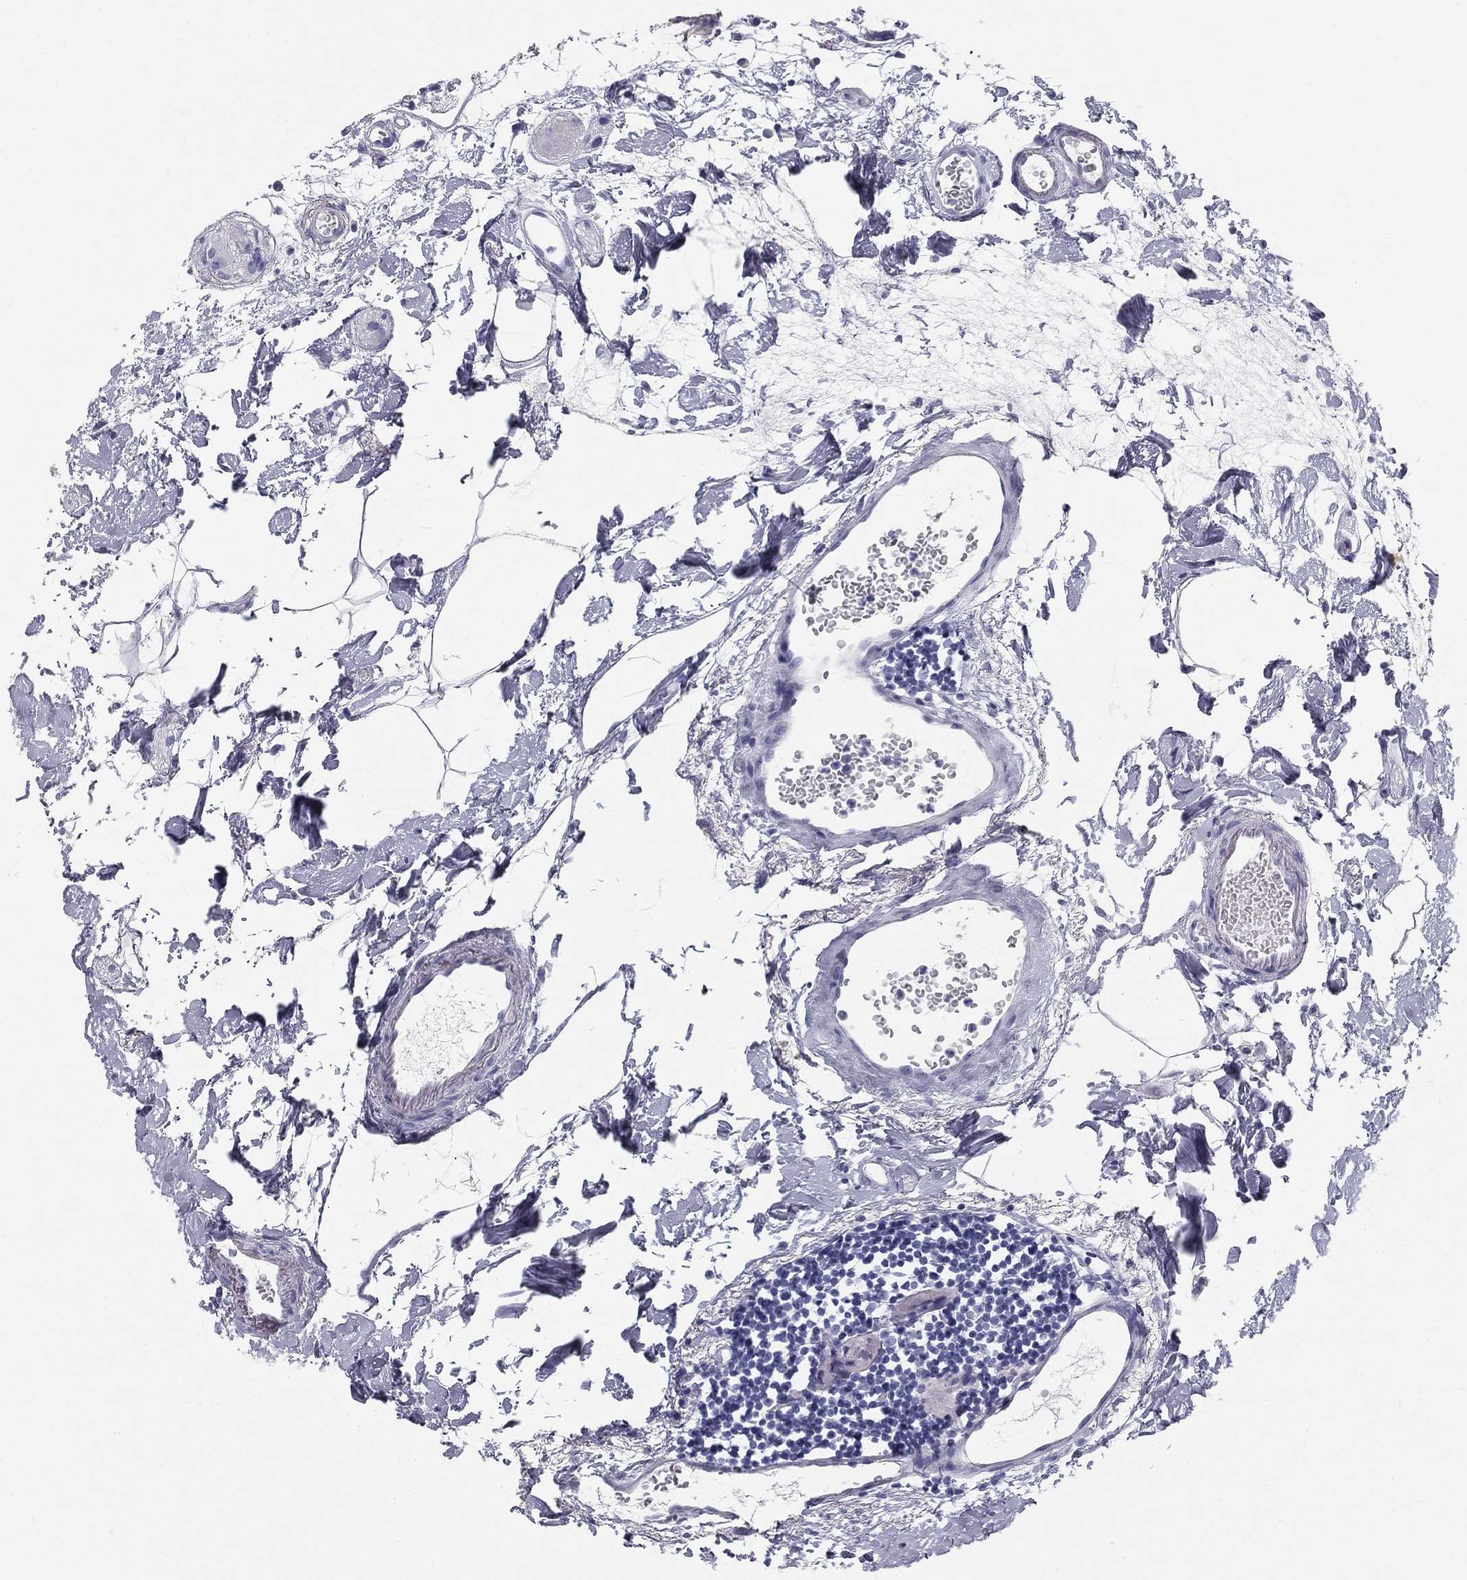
{"staining": {"intensity": "negative", "quantity": "none", "location": "none"}, "tissue": "colon", "cell_type": "Endothelial cells", "image_type": "normal", "snomed": [{"axis": "morphology", "description": "Normal tissue, NOS"}, {"axis": "topography", "description": "Colon"}], "caption": "The micrograph reveals no significant positivity in endothelial cells of colon. (DAB (3,3'-diaminobenzidine) immunohistochemistry (IHC) visualized using brightfield microscopy, high magnification).", "gene": "SULT2B1", "patient": {"sex": "female", "age": 84}}